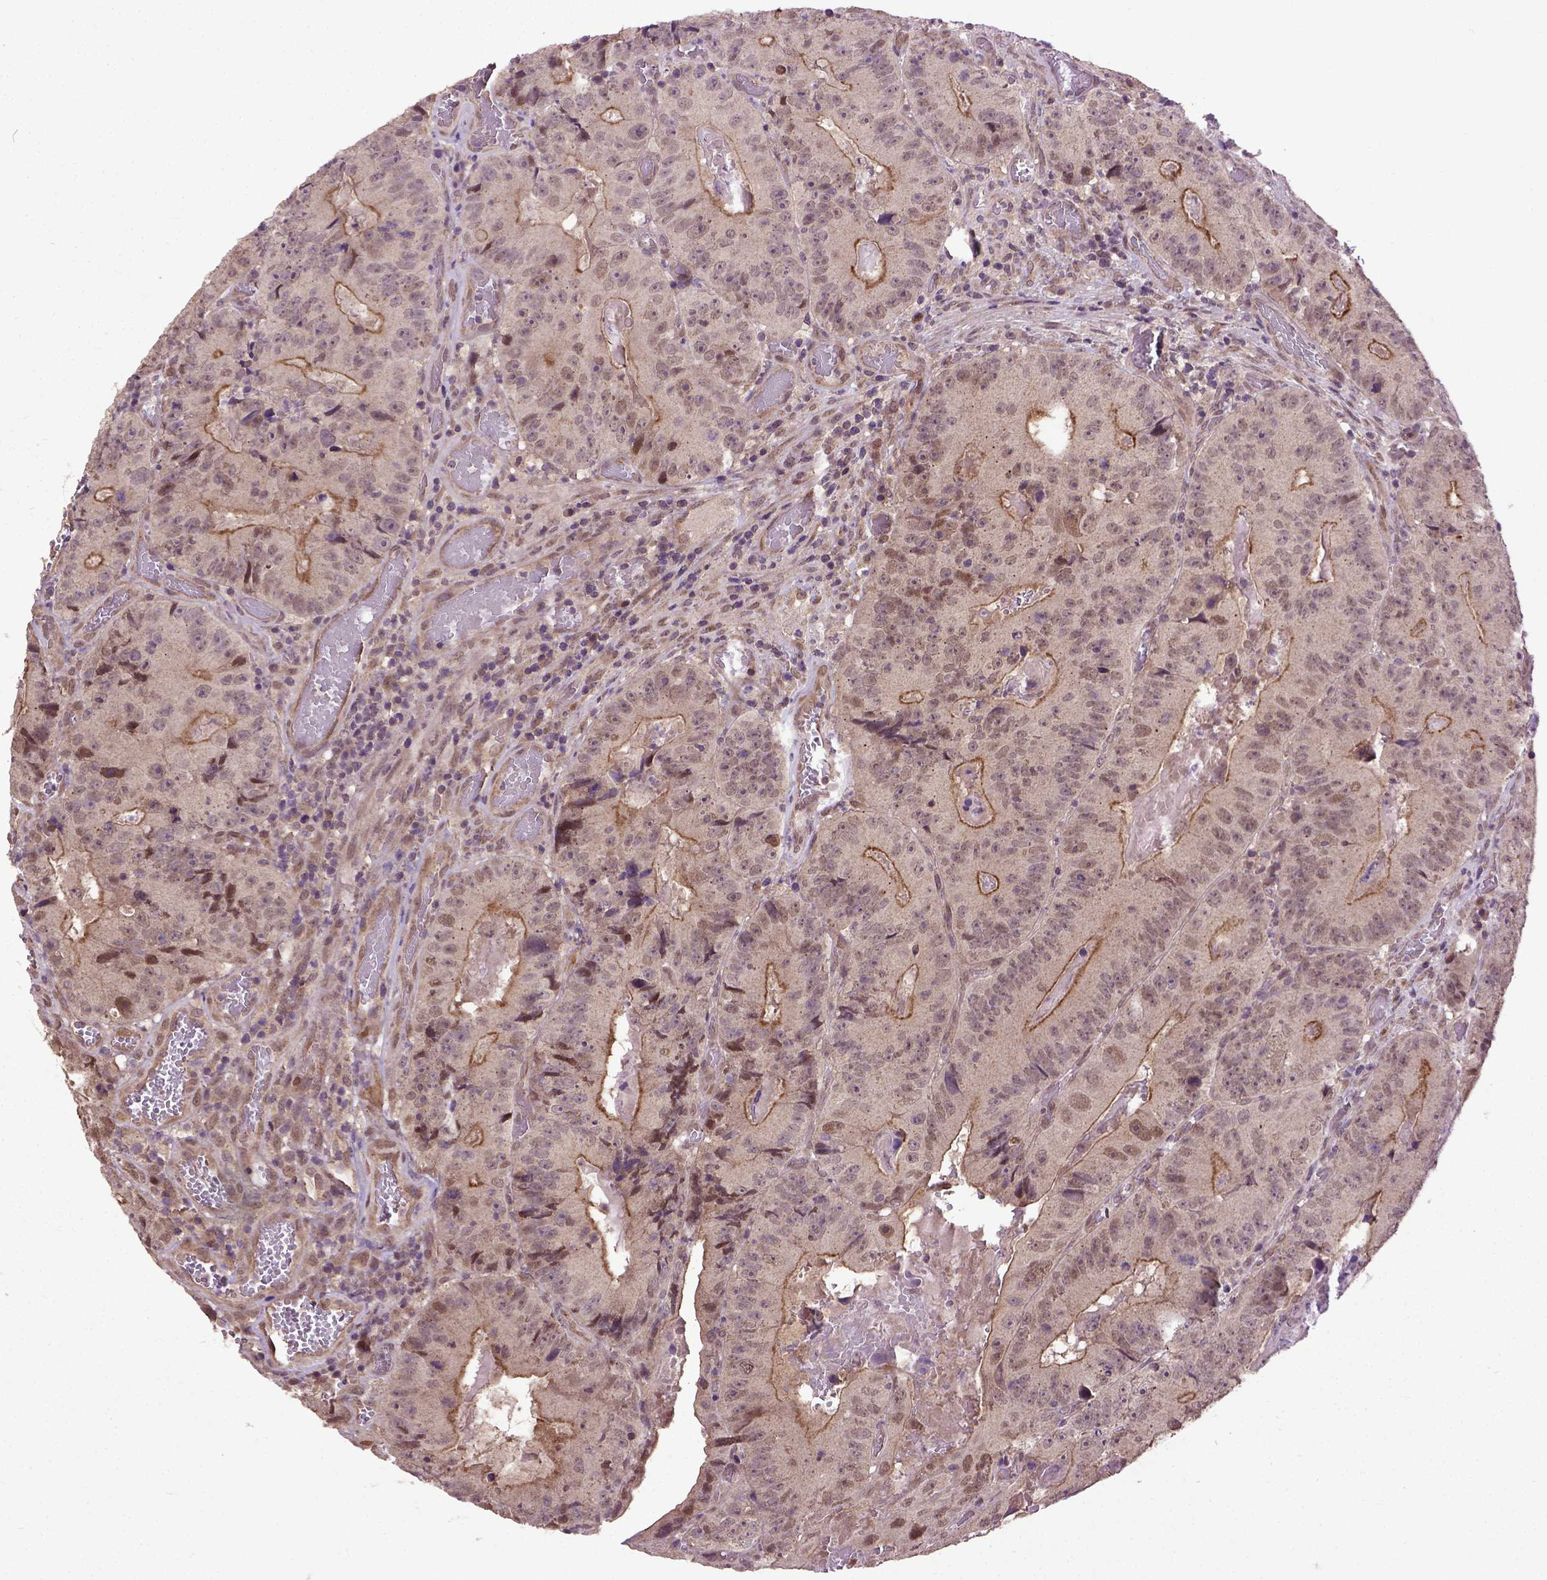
{"staining": {"intensity": "strong", "quantity": "<25%", "location": "cytoplasmic/membranous"}, "tissue": "colorectal cancer", "cell_type": "Tumor cells", "image_type": "cancer", "snomed": [{"axis": "morphology", "description": "Adenocarcinoma, NOS"}, {"axis": "topography", "description": "Colon"}], "caption": "High-magnification brightfield microscopy of colorectal adenocarcinoma stained with DAB (3,3'-diaminobenzidine) (brown) and counterstained with hematoxylin (blue). tumor cells exhibit strong cytoplasmic/membranous staining is identified in approximately<25% of cells.", "gene": "UBA3", "patient": {"sex": "female", "age": 86}}